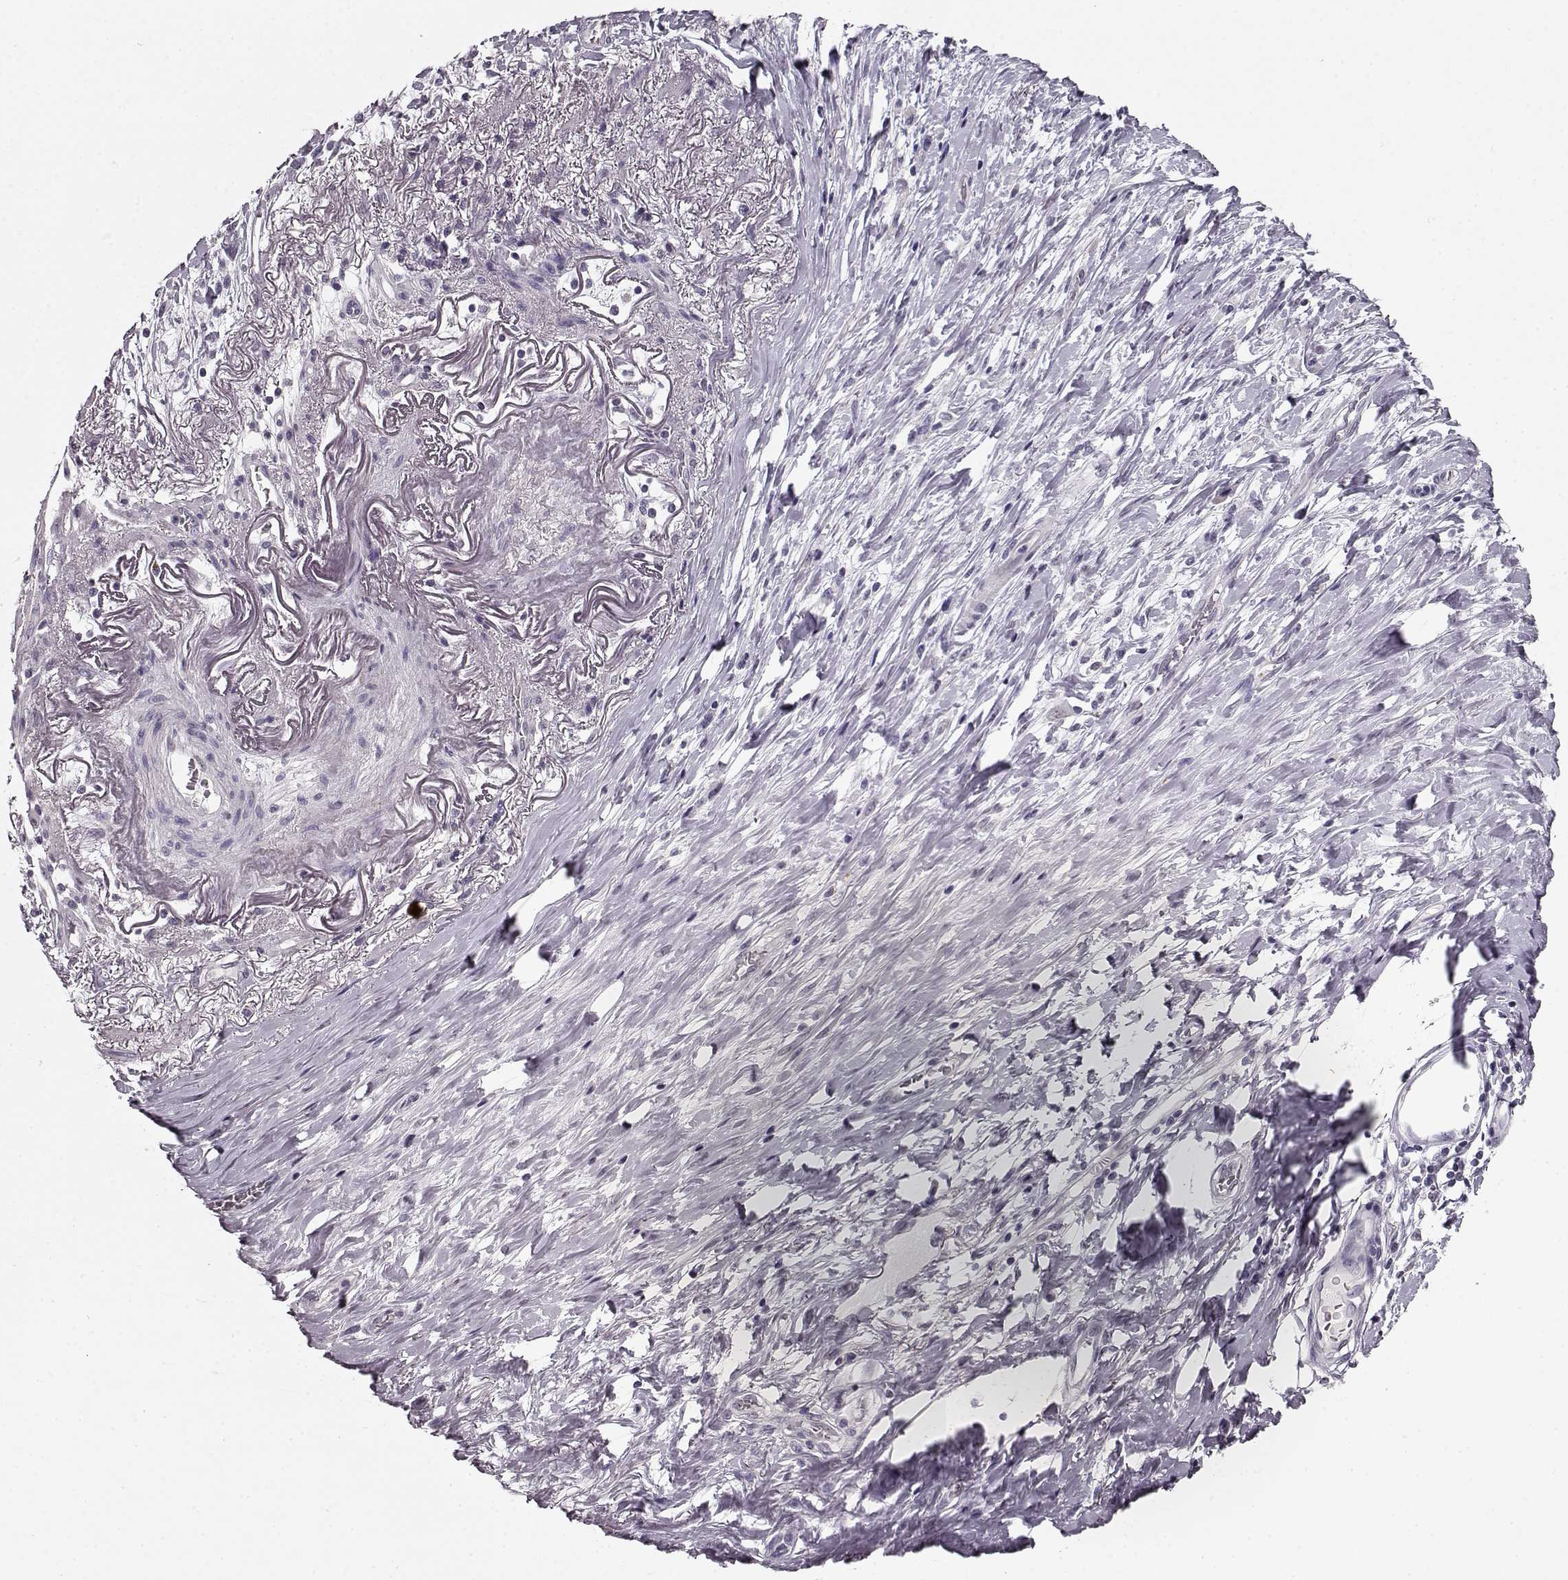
{"staining": {"intensity": "negative", "quantity": "none", "location": "none"}, "tissue": "stomach cancer", "cell_type": "Tumor cells", "image_type": "cancer", "snomed": [{"axis": "morphology", "description": "Adenocarcinoma, NOS"}, {"axis": "topography", "description": "Stomach"}], "caption": "Tumor cells are negative for protein expression in human stomach adenocarcinoma.", "gene": "RP1L1", "patient": {"sex": "female", "age": 84}}